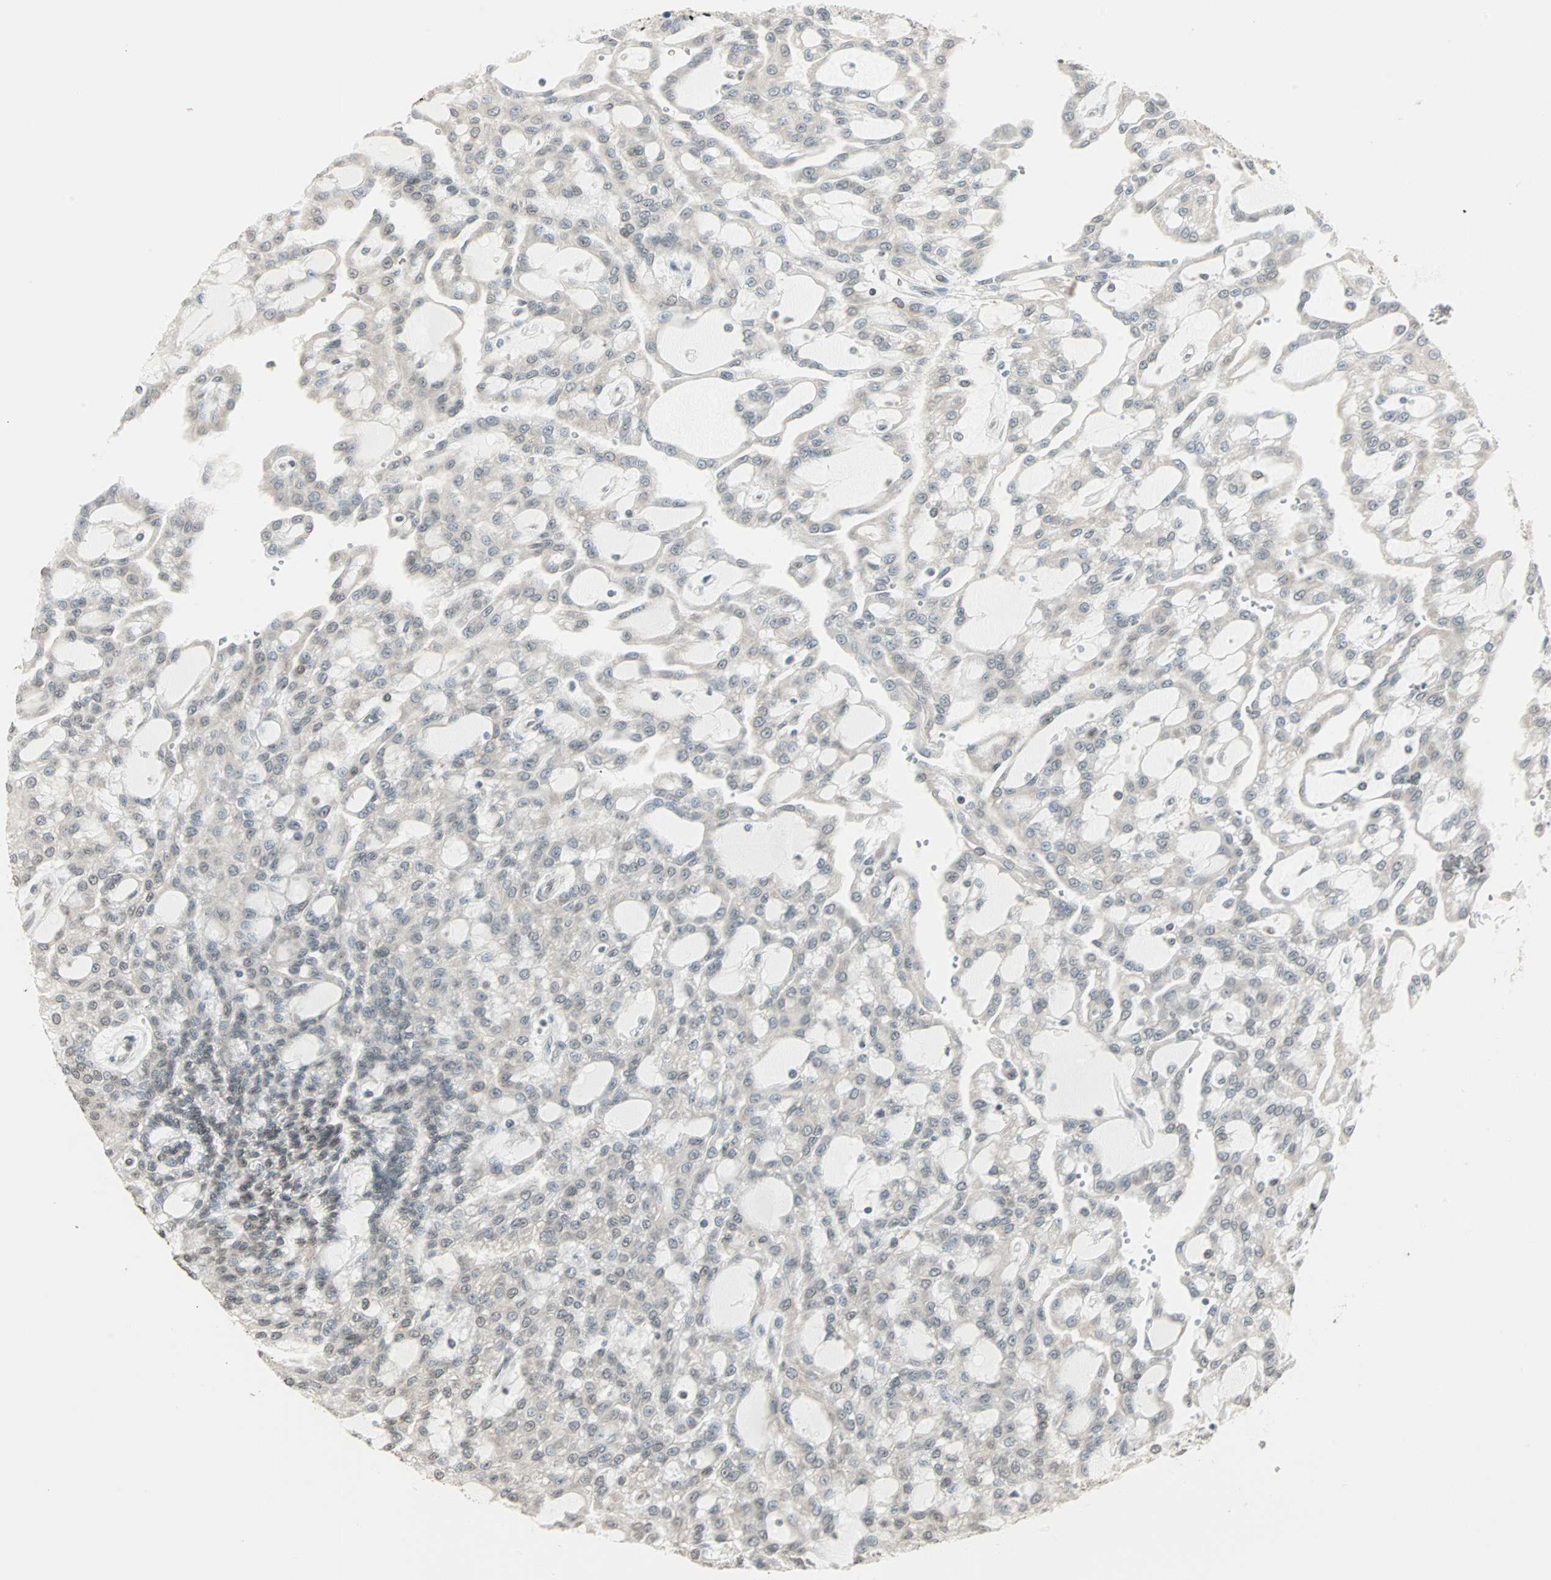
{"staining": {"intensity": "negative", "quantity": "none", "location": "none"}, "tissue": "renal cancer", "cell_type": "Tumor cells", "image_type": "cancer", "snomed": [{"axis": "morphology", "description": "Adenocarcinoma, NOS"}, {"axis": "topography", "description": "Kidney"}], "caption": "Adenocarcinoma (renal) was stained to show a protein in brown. There is no significant staining in tumor cells.", "gene": "CBLC", "patient": {"sex": "male", "age": 63}}